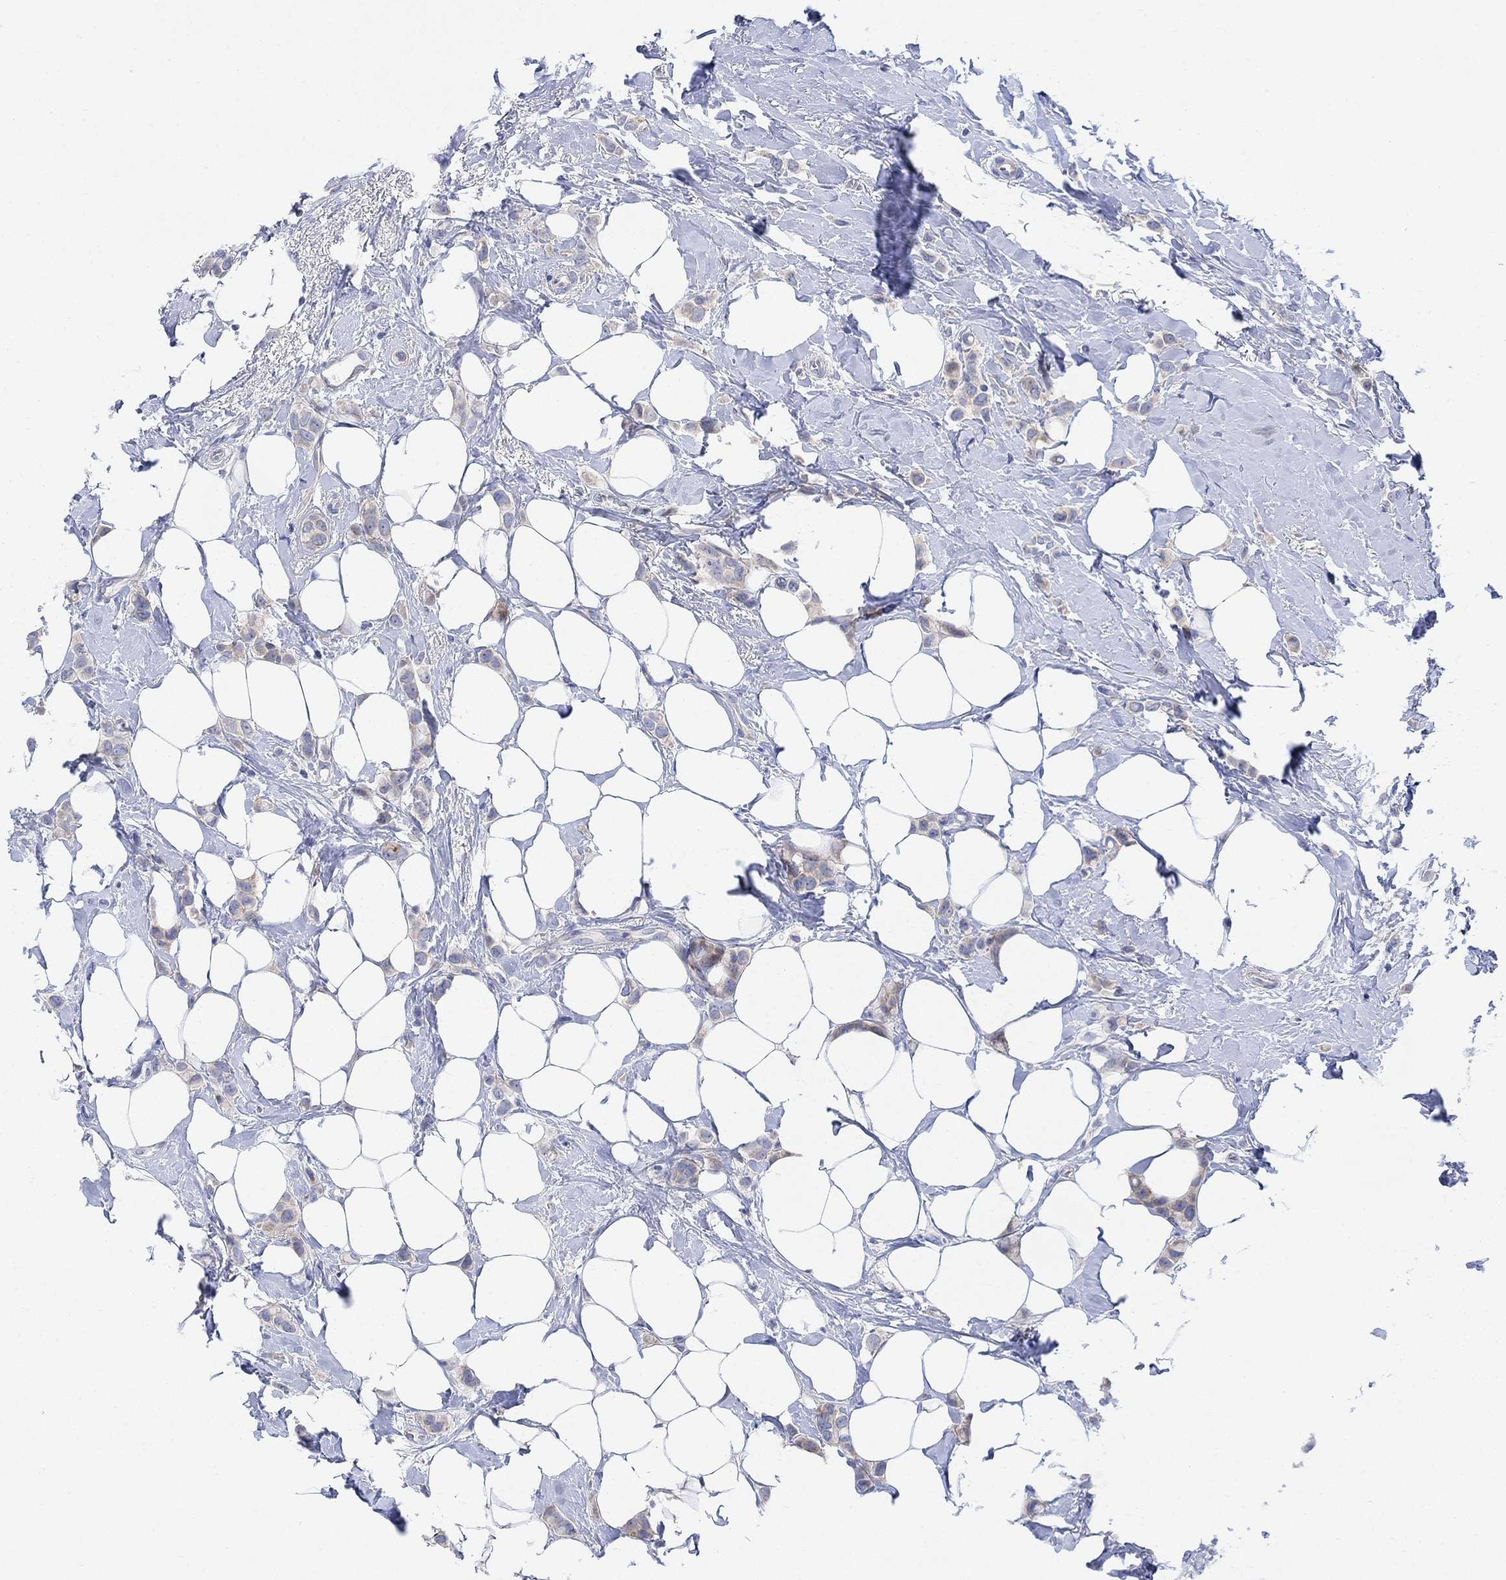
{"staining": {"intensity": "weak", "quantity": "25%-75%", "location": "cytoplasmic/membranous"}, "tissue": "breast cancer", "cell_type": "Tumor cells", "image_type": "cancer", "snomed": [{"axis": "morphology", "description": "Lobular carcinoma"}, {"axis": "topography", "description": "Breast"}], "caption": "Immunohistochemical staining of lobular carcinoma (breast) exhibits low levels of weak cytoplasmic/membranous protein expression in about 25%-75% of tumor cells.", "gene": "ARSK", "patient": {"sex": "female", "age": 66}}